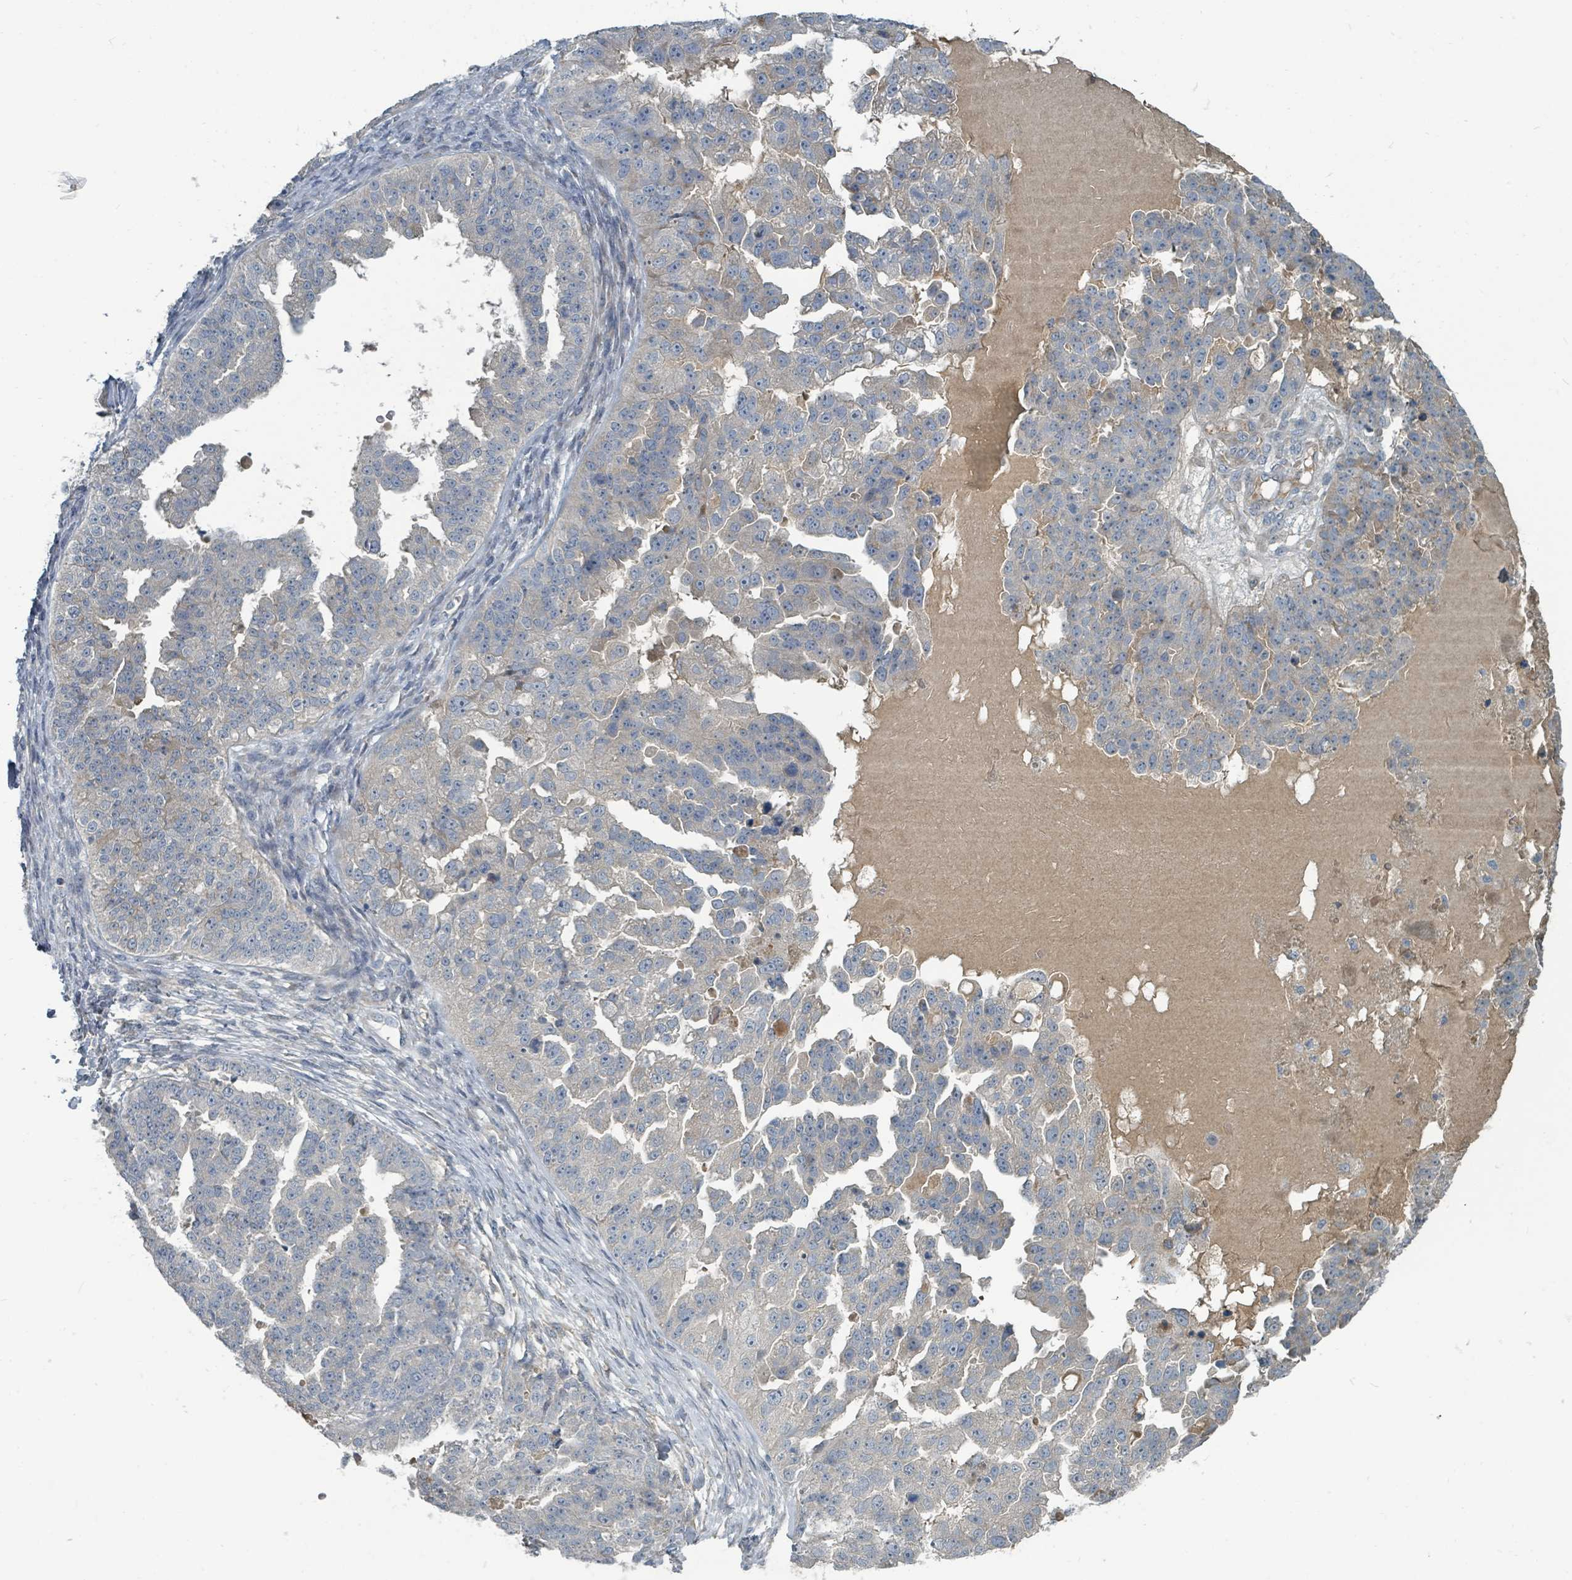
{"staining": {"intensity": "negative", "quantity": "none", "location": "none"}, "tissue": "ovarian cancer", "cell_type": "Tumor cells", "image_type": "cancer", "snomed": [{"axis": "morphology", "description": "Cystadenocarcinoma, serous, NOS"}, {"axis": "topography", "description": "Ovary"}], "caption": "This micrograph is of serous cystadenocarcinoma (ovarian) stained with IHC to label a protein in brown with the nuclei are counter-stained blue. There is no expression in tumor cells.", "gene": "SLC44A5", "patient": {"sex": "female", "age": 58}}